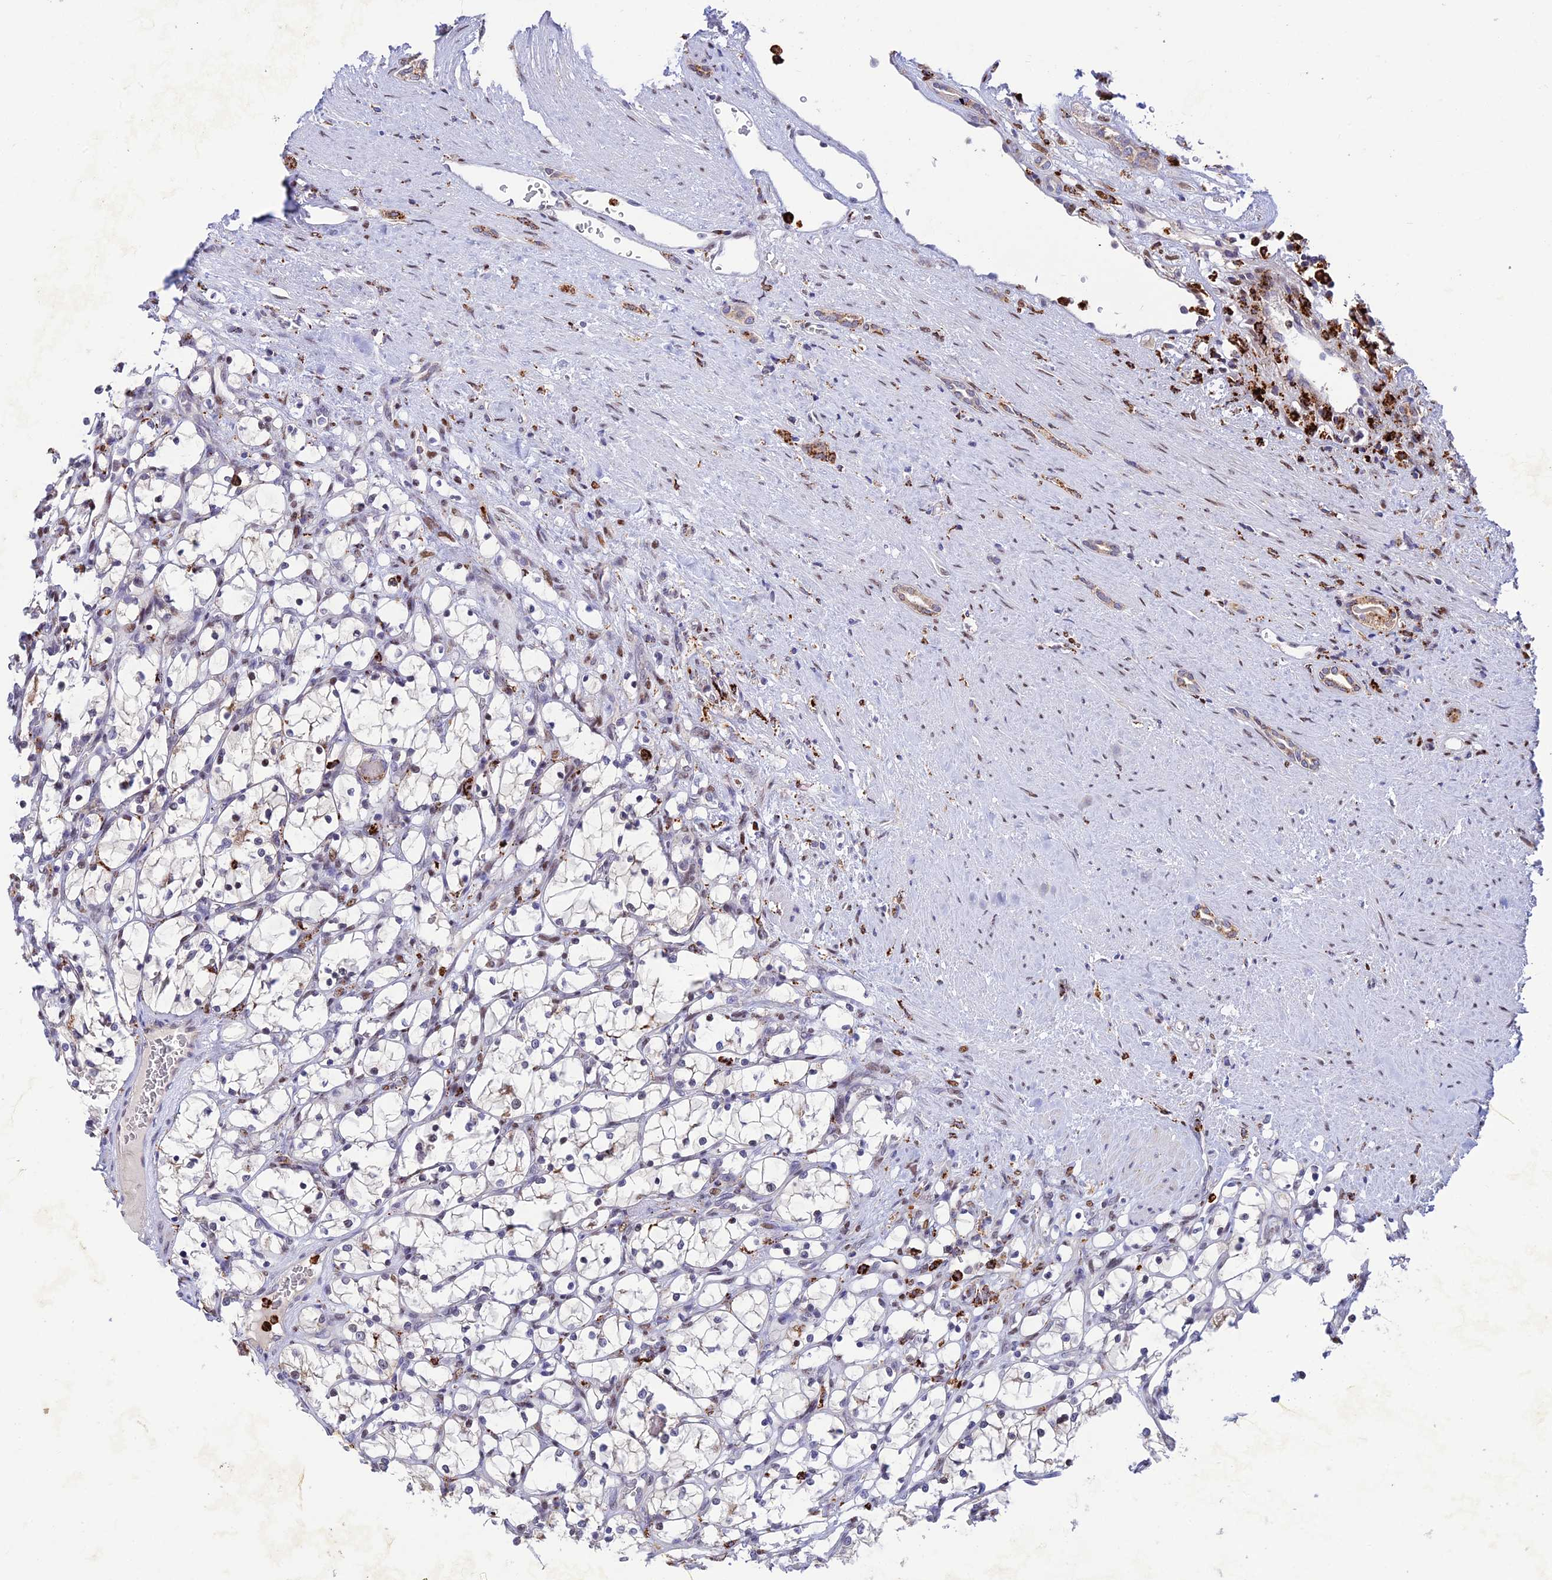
{"staining": {"intensity": "negative", "quantity": "none", "location": "none"}, "tissue": "renal cancer", "cell_type": "Tumor cells", "image_type": "cancer", "snomed": [{"axis": "morphology", "description": "Adenocarcinoma, NOS"}, {"axis": "topography", "description": "Kidney"}], "caption": "Immunohistochemistry (IHC) histopathology image of human renal cancer (adenocarcinoma) stained for a protein (brown), which reveals no expression in tumor cells.", "gene": "HIC1", "patient": {"sex": "female", "age": 69}}